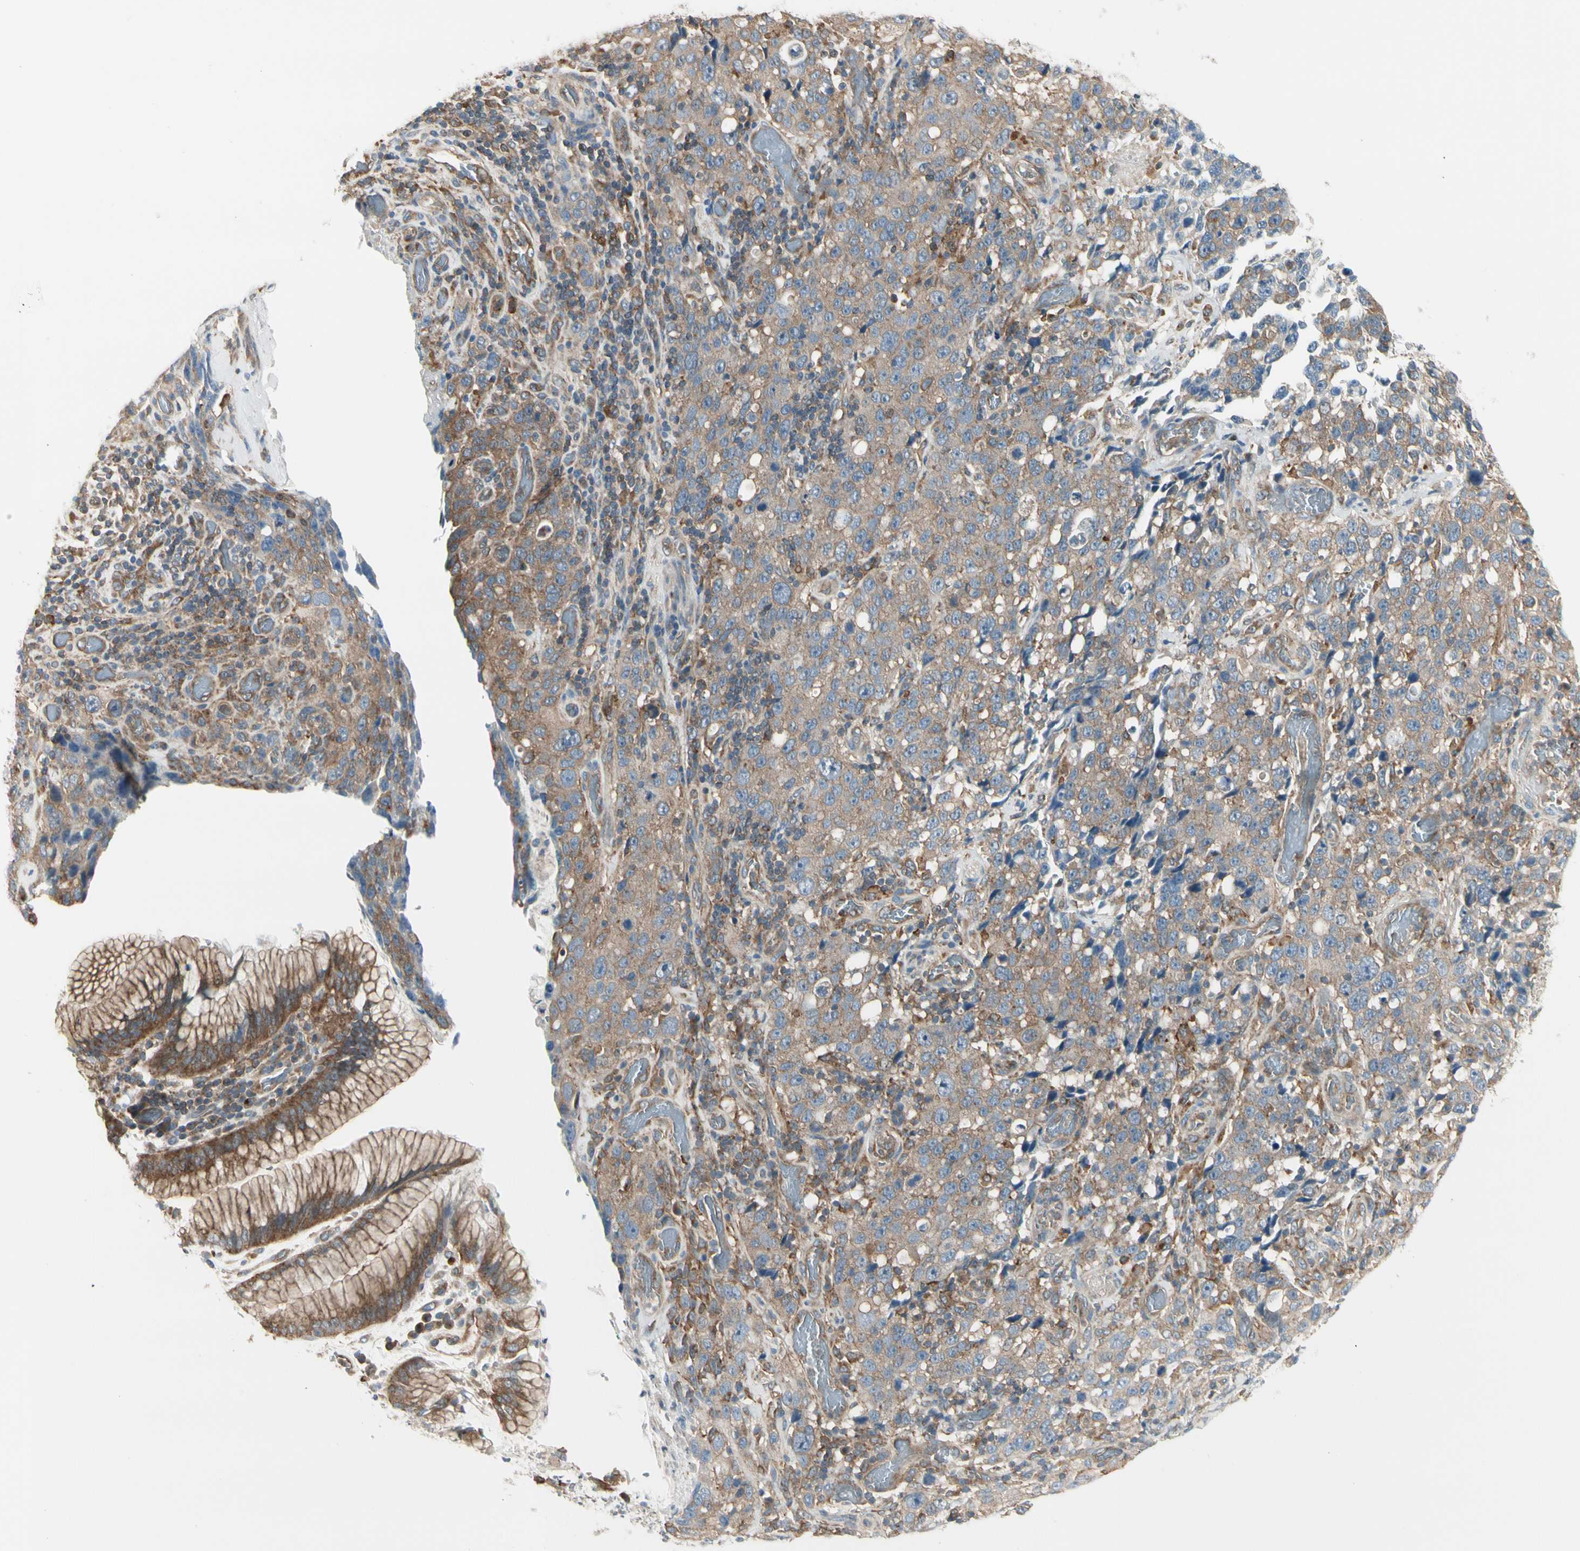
{"staining": {"intensity": "weak", "quantity": ">75%", "location": "cytoplasmic/membranous"}, "tissue": "stomach cancer", "cell_type": "Tumor cells", "image_type": "cancer", "snomed": [{"axis": "morphology", "description": "Normal tissue, NOS"}, {"axis": "morphology", "description": "Adenocarcinoma, NOS"}, {"axis": "topography", "description": "Stomach"}], "caption": "Stomach cancer tissue exhibits weak cytoplasmic/membranous staining in about >75% of tumor cells, visualized by immunohistochemistry.", "gene": "AGFG1", "patient": {"sex": "male", "age": 48}}